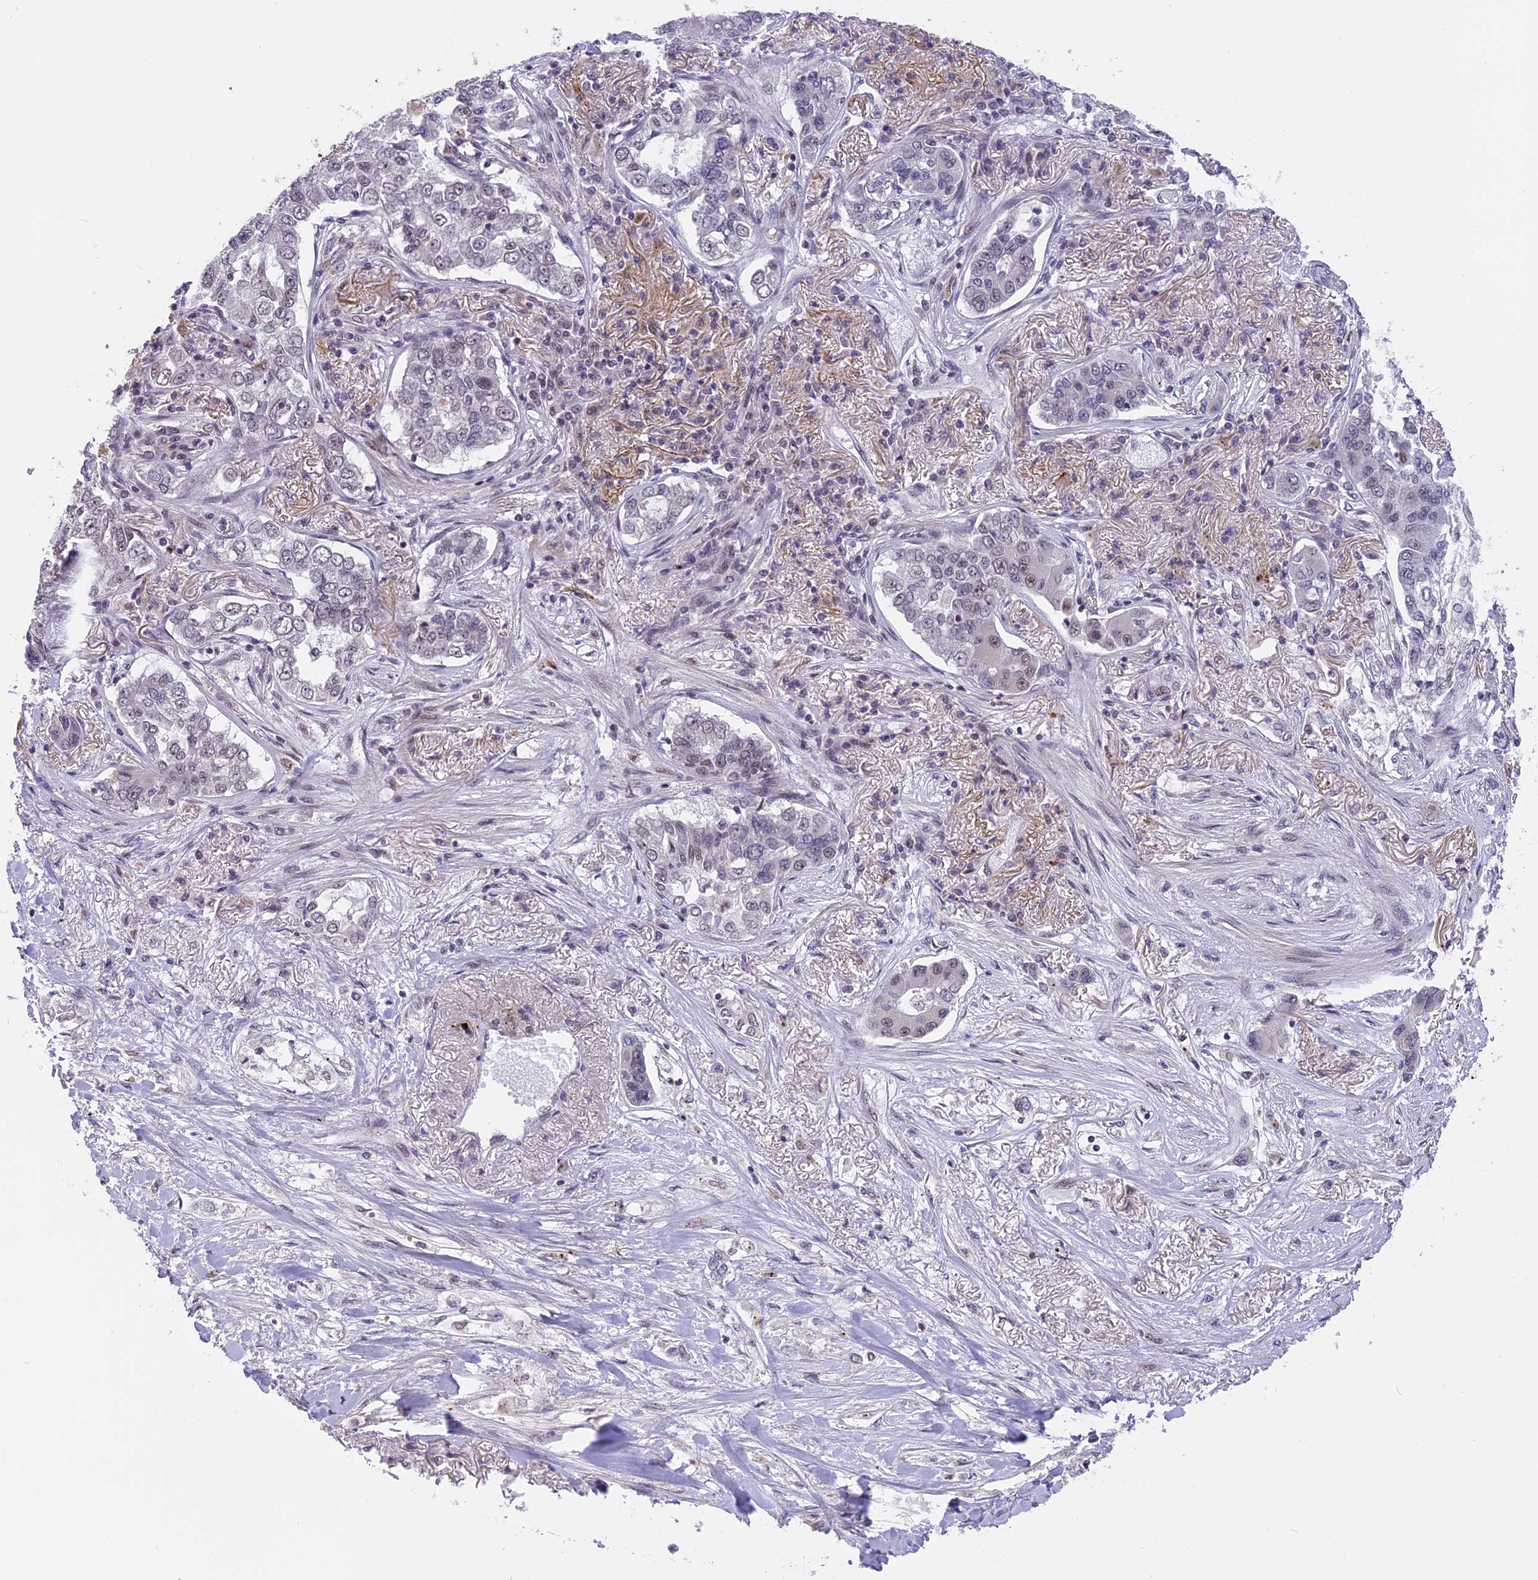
{"staining": {"intensity": "weak", "quantity": "<25%", "location": "nuclear"}, "tissue": "lung cancer", "cell_type": "Tumor cells", "image_type": "cancer", "snomed": [{"axis": "morphology", "description": "Adenocarcinoma, NOS"}, {"axis": "topography", "description": "Lung"}], "caption": "Protein analysis of adenocarcinoma (lung) exhibits no significant positivity in tumor cells.", "gene": "POLR2C", "patient": {"sex": "male", "age": 49}}